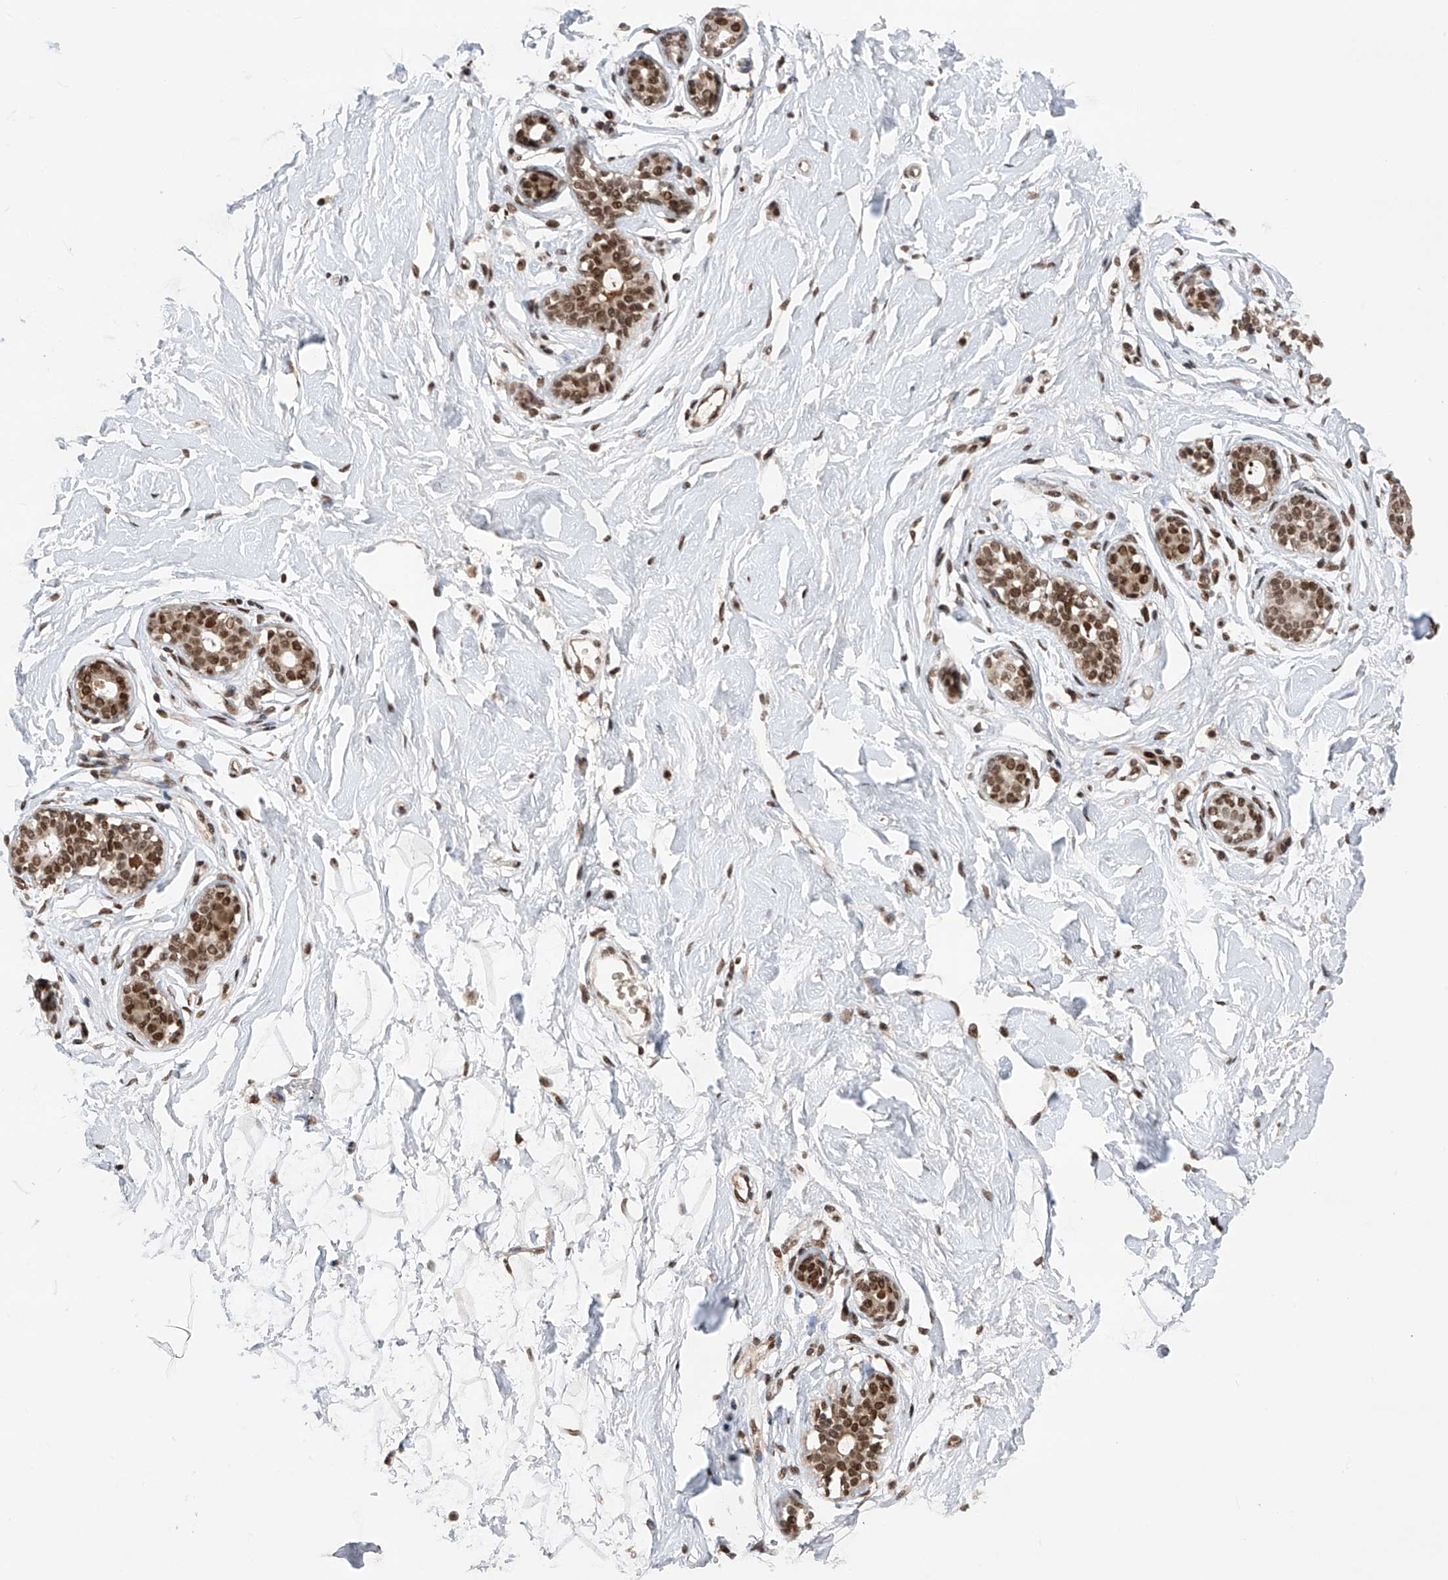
{"staining": {"intensity": "moderate", "quantity": ">75%", "location": "nuclear"}, "tissue": "breast", "cell_type": "Adipocytes", "image_type": "normal", "snomed": [{"axis": "morphology", "description": "Normal tissue, NOS"}, {"axis": "morphology", "description": "Adenoma, NOS"}, {"axis": "topography", "description": "Breast"}], "caption": "An immunohistochemistry (IHC) histopathology image of benign tissue is shown. Protein staining in brown labels moderate nuclear positivity in breast within adipocytes.", "gene": "ZNF280D", "patient": {"sex": "female", "age": 23}}